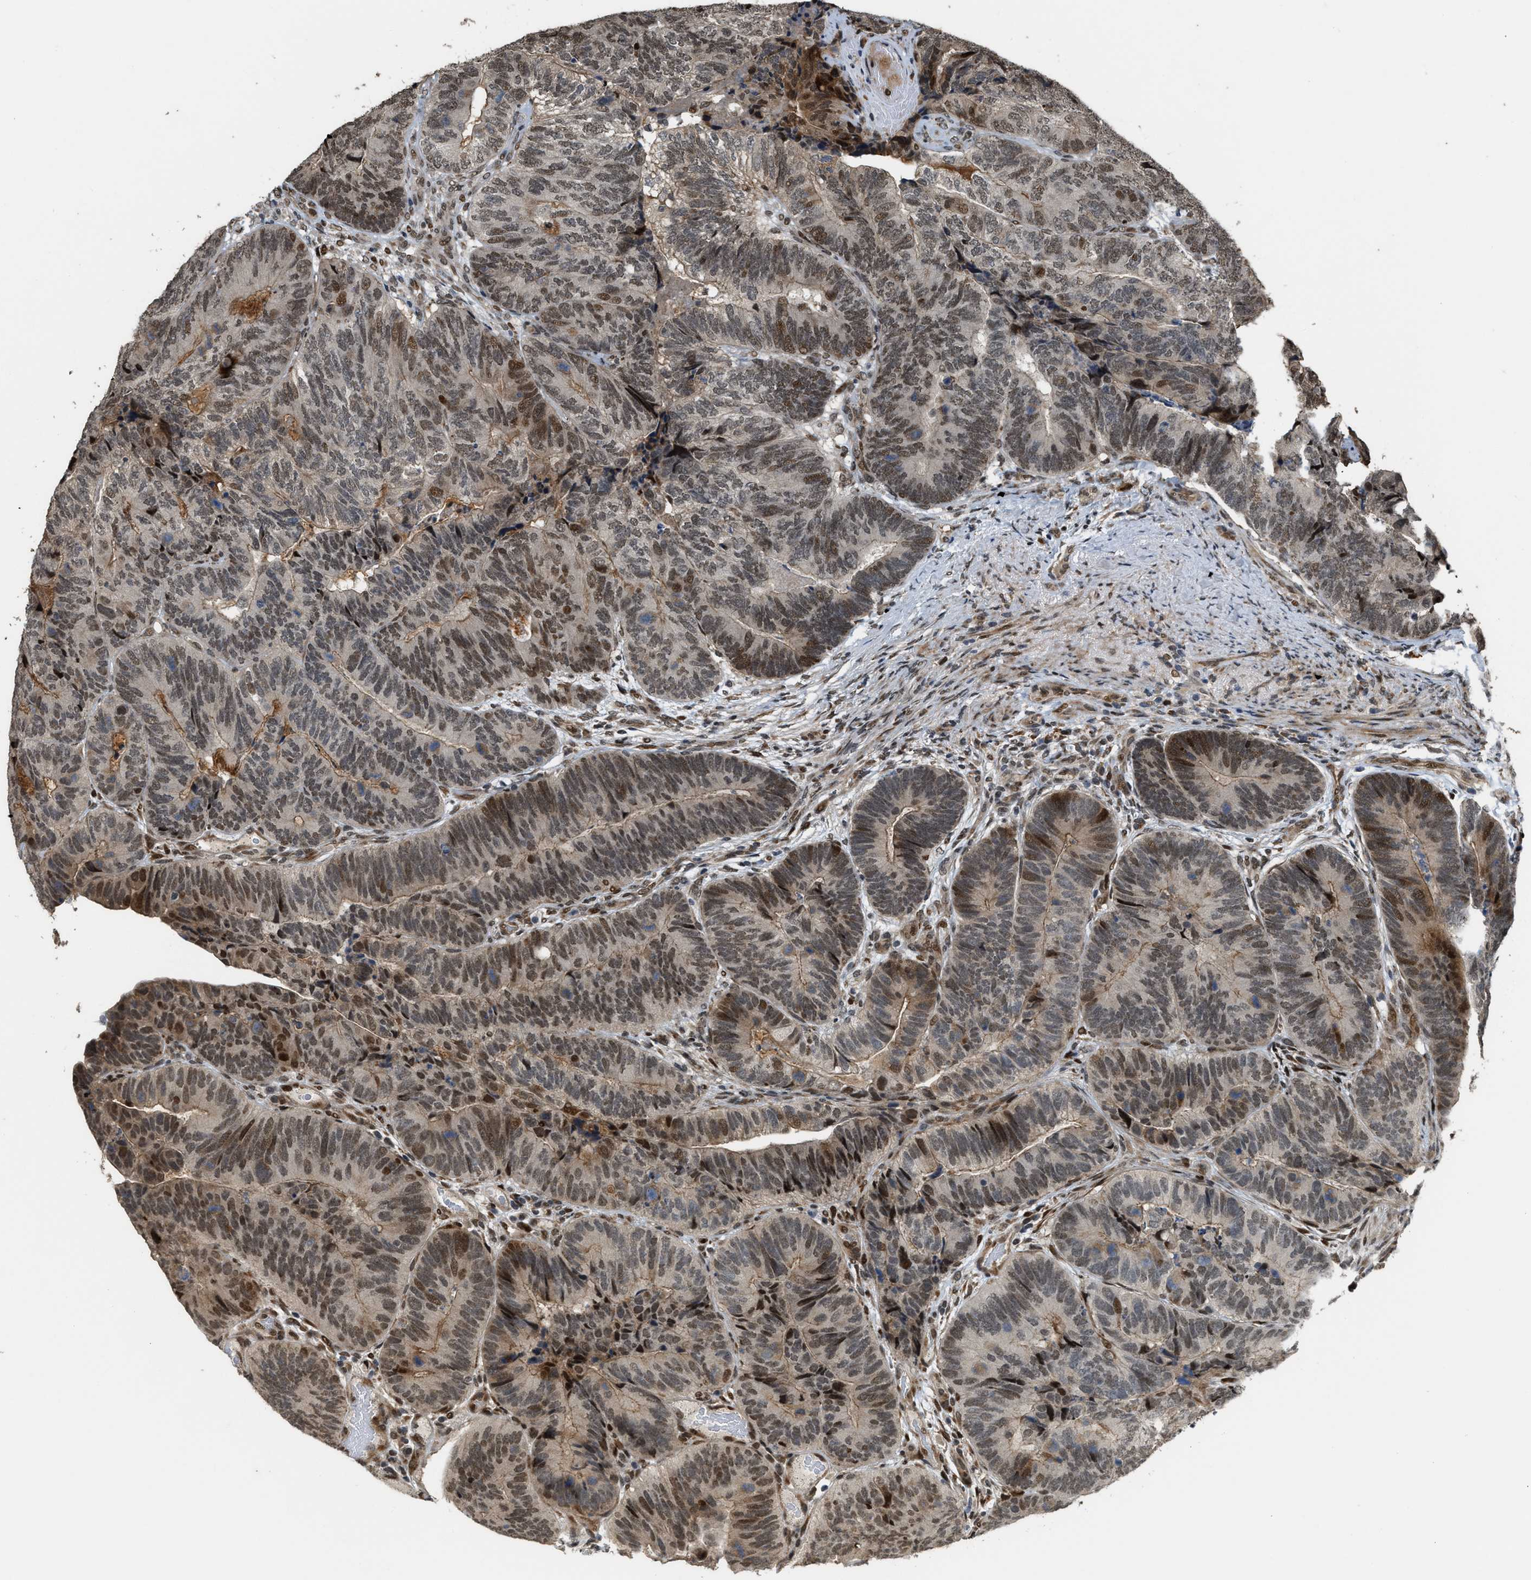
{"staining": {"intensity": "moderate", "quantity": ">75%", "location": "nuclear"}, "tissue": "colorectal cancer", "cell_type": "Tumor cells", "image_type": "cancer", "snomed": [{"axis": "morphology", "description": "Adenocarcinoma, NOS"}, {"axis": "topography", "description": "Colon"}], "caption": "This histopathology image exhibits colorectal cancer (adenocarcinoma) stained with immunohistochemistry (IHC) to label a protein in brown. The nuclear of tumor cells show moderate positivity for the protein. Nuclei are counter-stained blue.", "gene": "SERTAD2", "patient": {"sex": "female", "age": 67}}